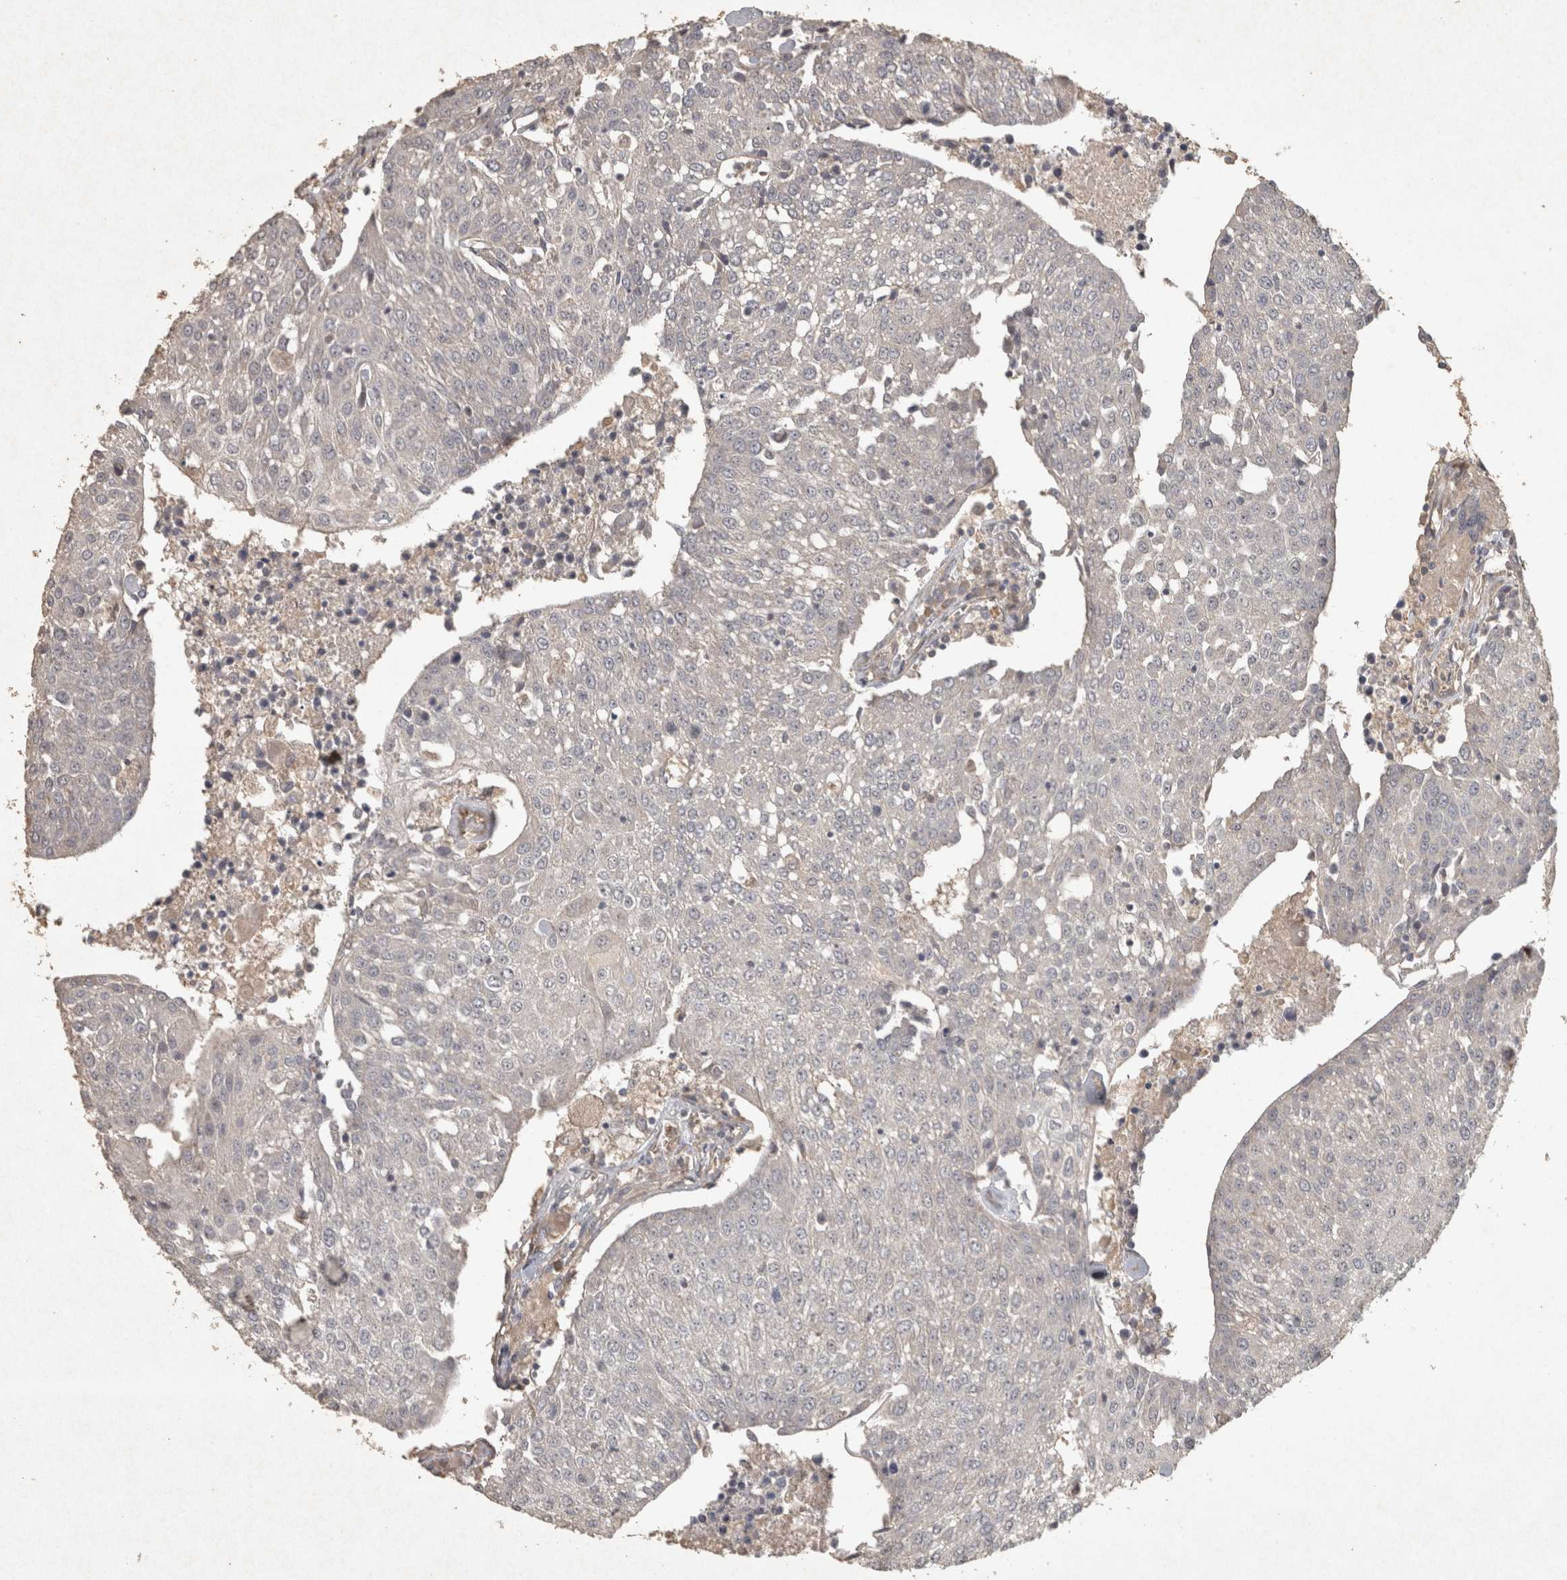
{"staining": {"intensity": "negative", "quantity": "none", "location": "none"}, "tissue": "urothelial cancer", "cell_type": "Tumor cells", "image_type": "cancer", "snomed": [{"axis": "morphology", "description": "Urothelial carcinoma, High grade"}, {"axis": "topography", "description": "Urinary bladder"}], "caption": "Immunohistochemistry (IHC) histopathology image of human high-grade urothelial carcinoma stained for a protein (brown), which exhibits no expression in tumor cells.", "gene": "OSTN", "patient": {"sex": "female", "age": 85}}